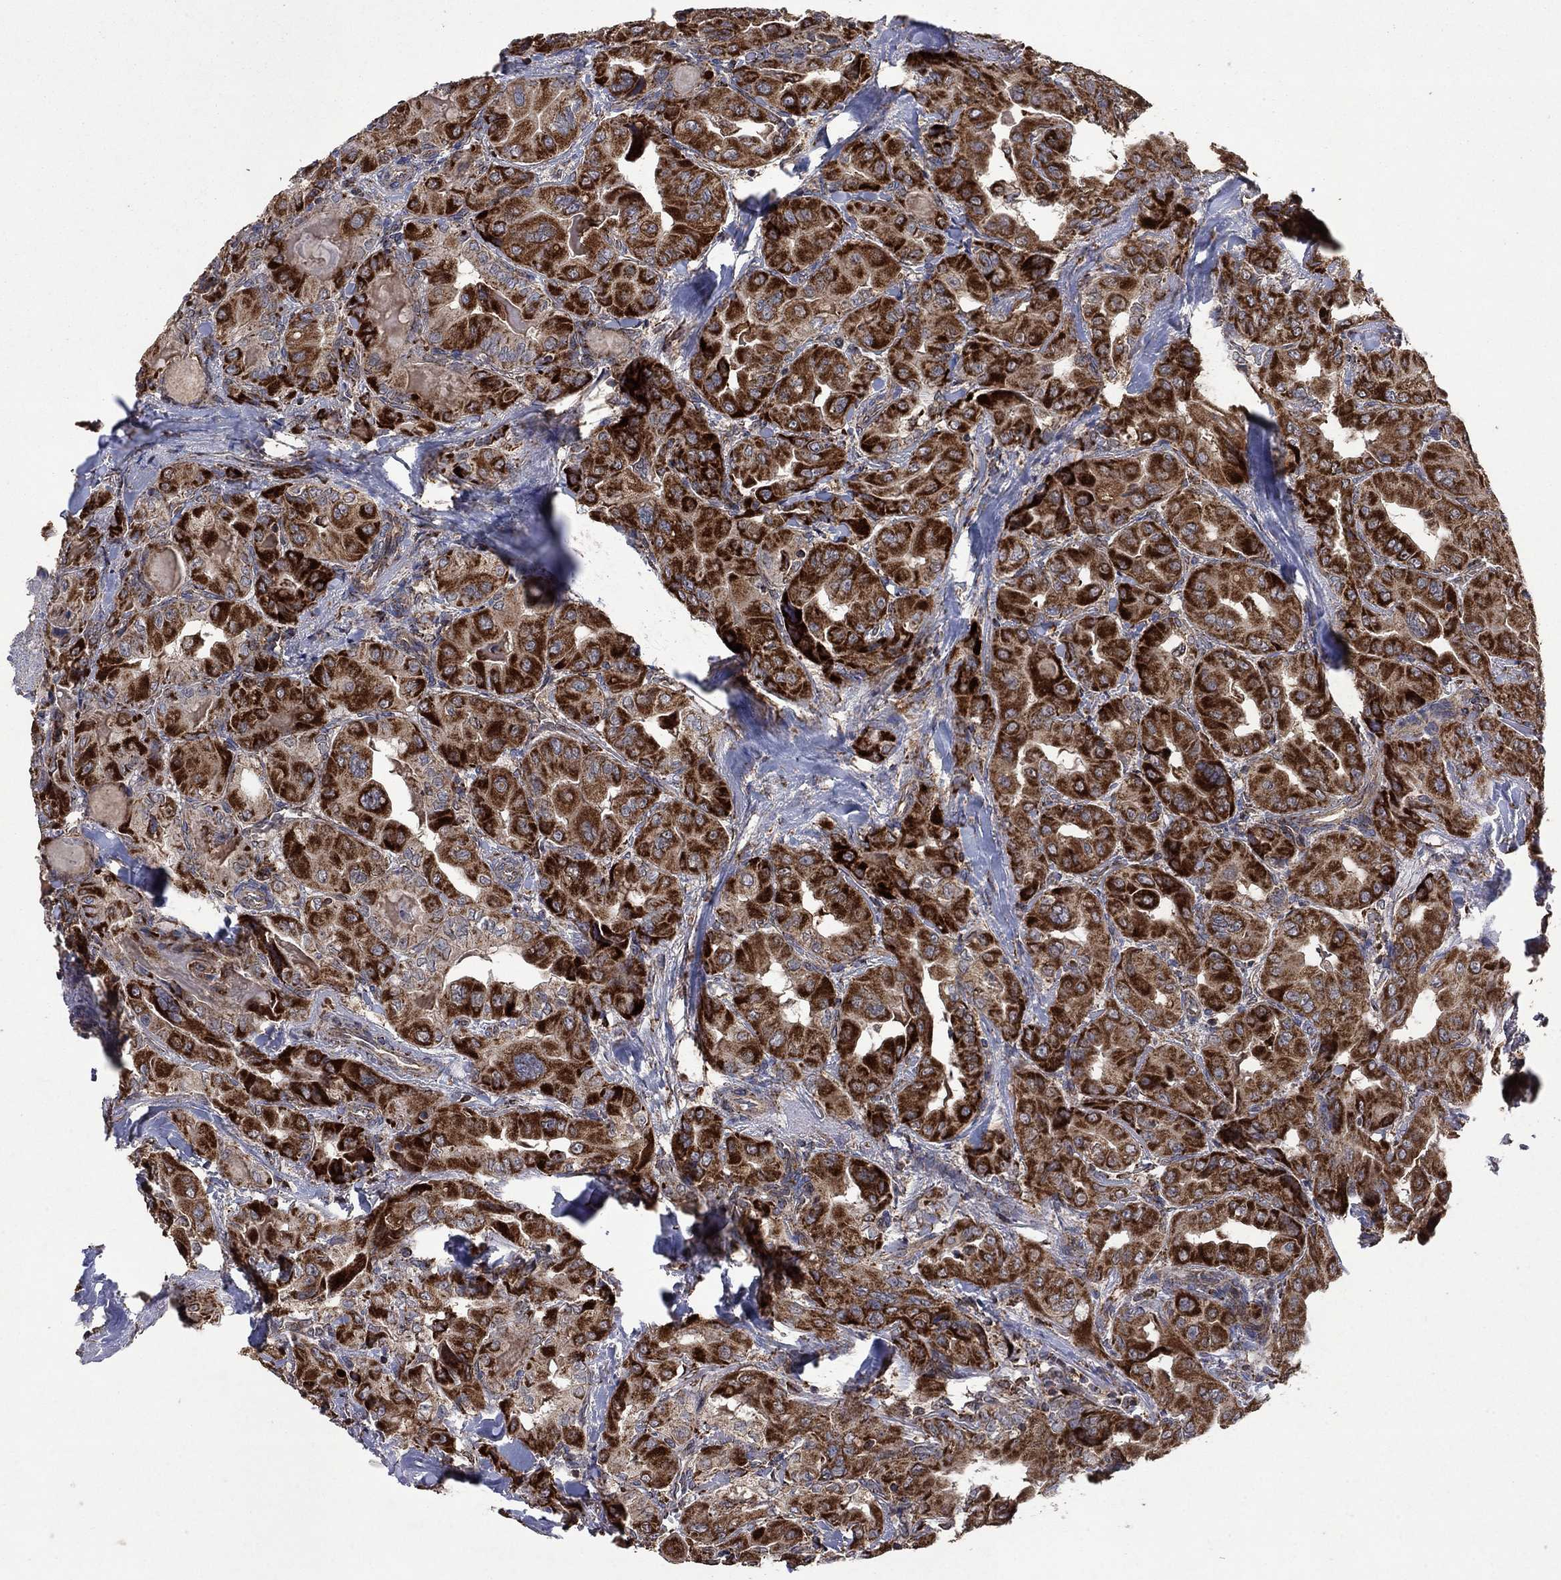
{"staining": {"intensity": "strong", "quantity": "25%-75%", "location": "cytoplasmic/membranous"}, "tissue": "thyroid cancer", "cell_type": "Tumor cells", "image_type": "cancer", "snomed": [{"axis": "morphology", "description": "Normal tissue, NOS"}, {"axis": "morphology", "description": "Papillary adenocarcinoma, NOS"}, {"axis": "topography", "description": "Thyroid gland"}], "caption": "DAB immunohistochemical staining of thyroid cancer (papillary adenocarcinoma) displays strong cytoplasmic/membranous protein staining in approximately 25%-75% of tumor cells.", "gene": "DPH1", "patient": {"sex": "female", "age": 66}}